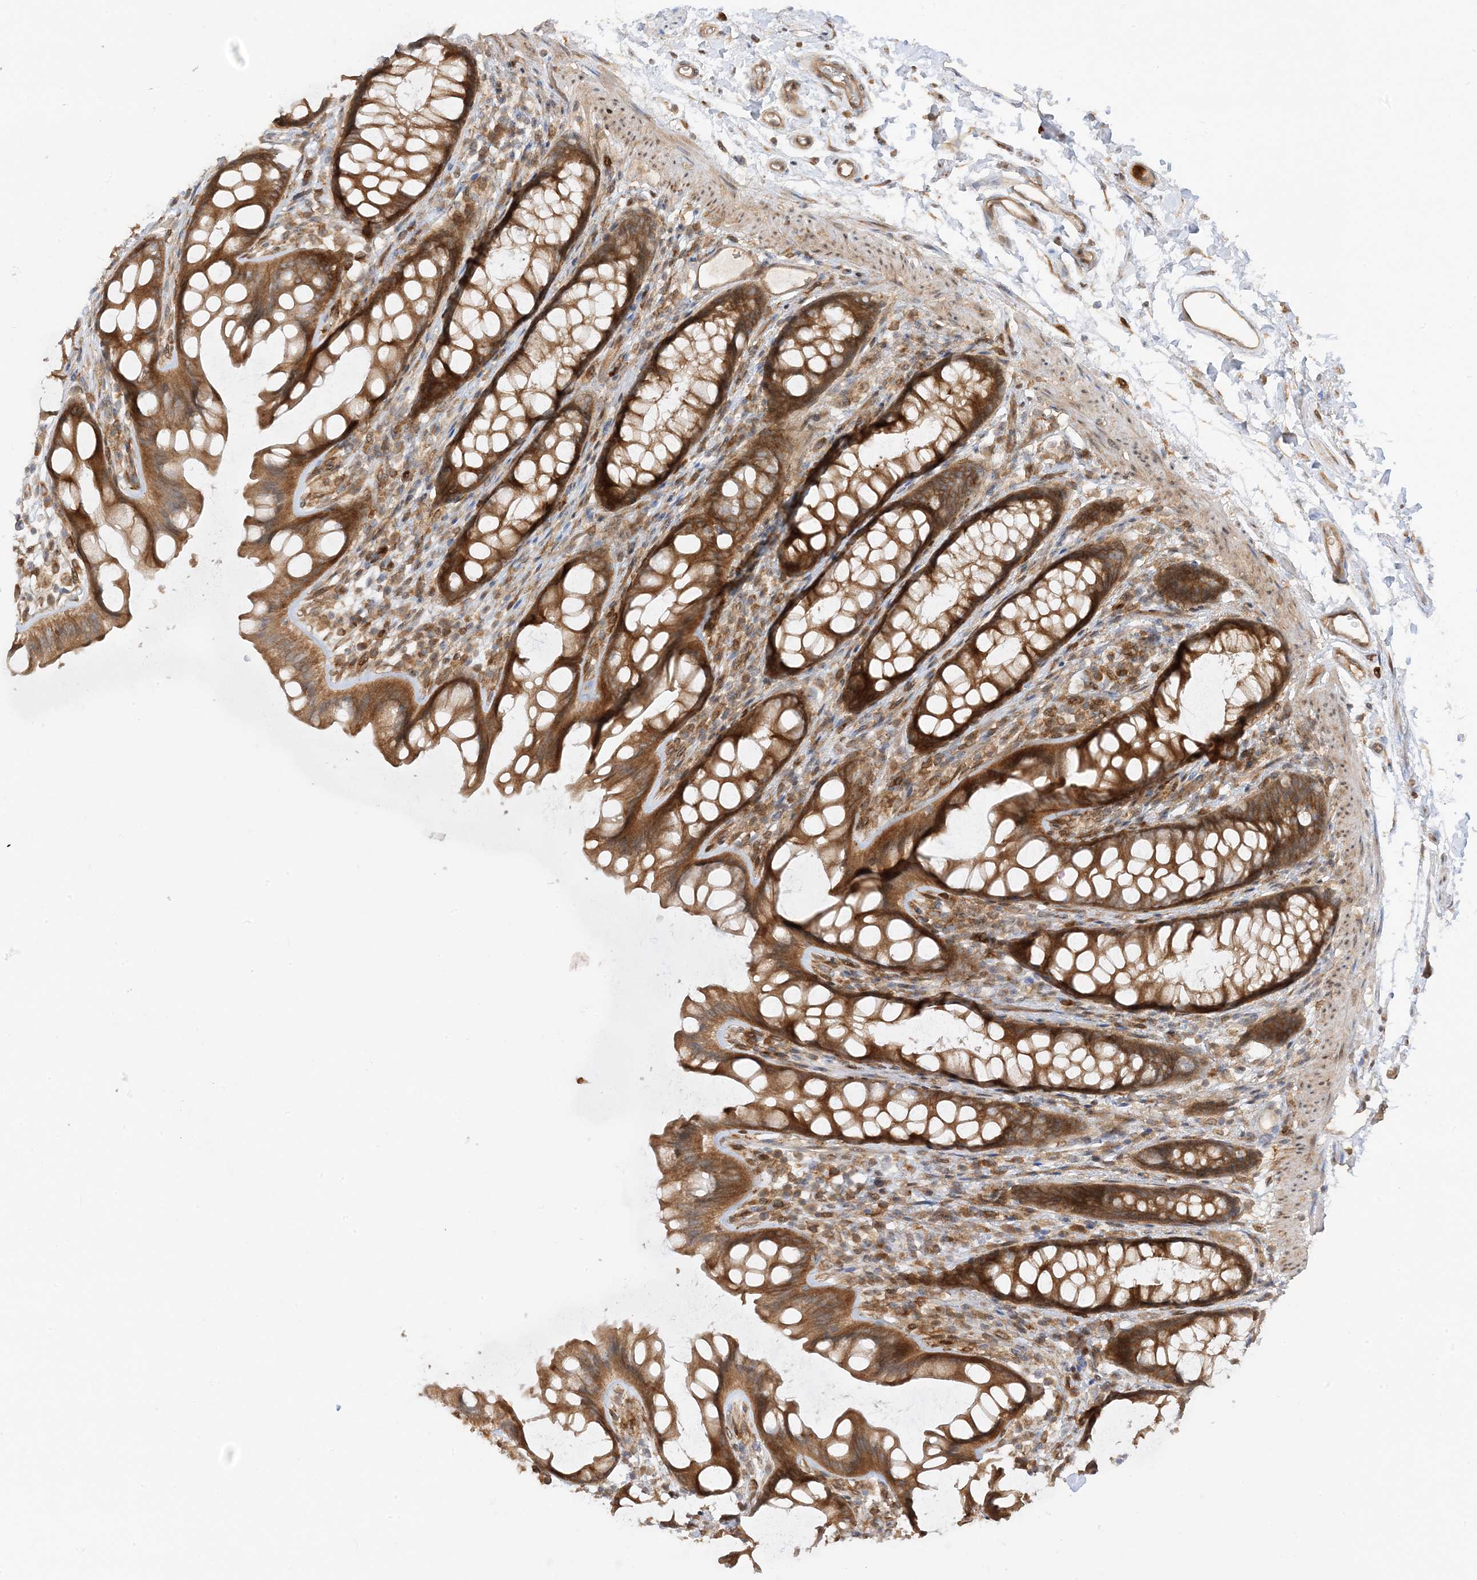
{"staining": {"intensity": "strong", "quantity": ">75%", "location": "cytoplasmic/membranous"}, "tissue": "rectum", "cell_type": "Glandular cells", "image_type": "normal", "snomed": [{"axis": "morphology", "description": "Normal tissue, NOS"}, {"axis": "topography", "description": "Rectum"}], "caption": "This histopathology image shows normal rectum stained with IHC to label a protein in brown. The cytoplasmic/membranous of glandular cells show strong positivity for the protein. Nuclei are counter-stained blue.", "gene": "SCARF2", "patient": {"sex": "female", "age": 65}}